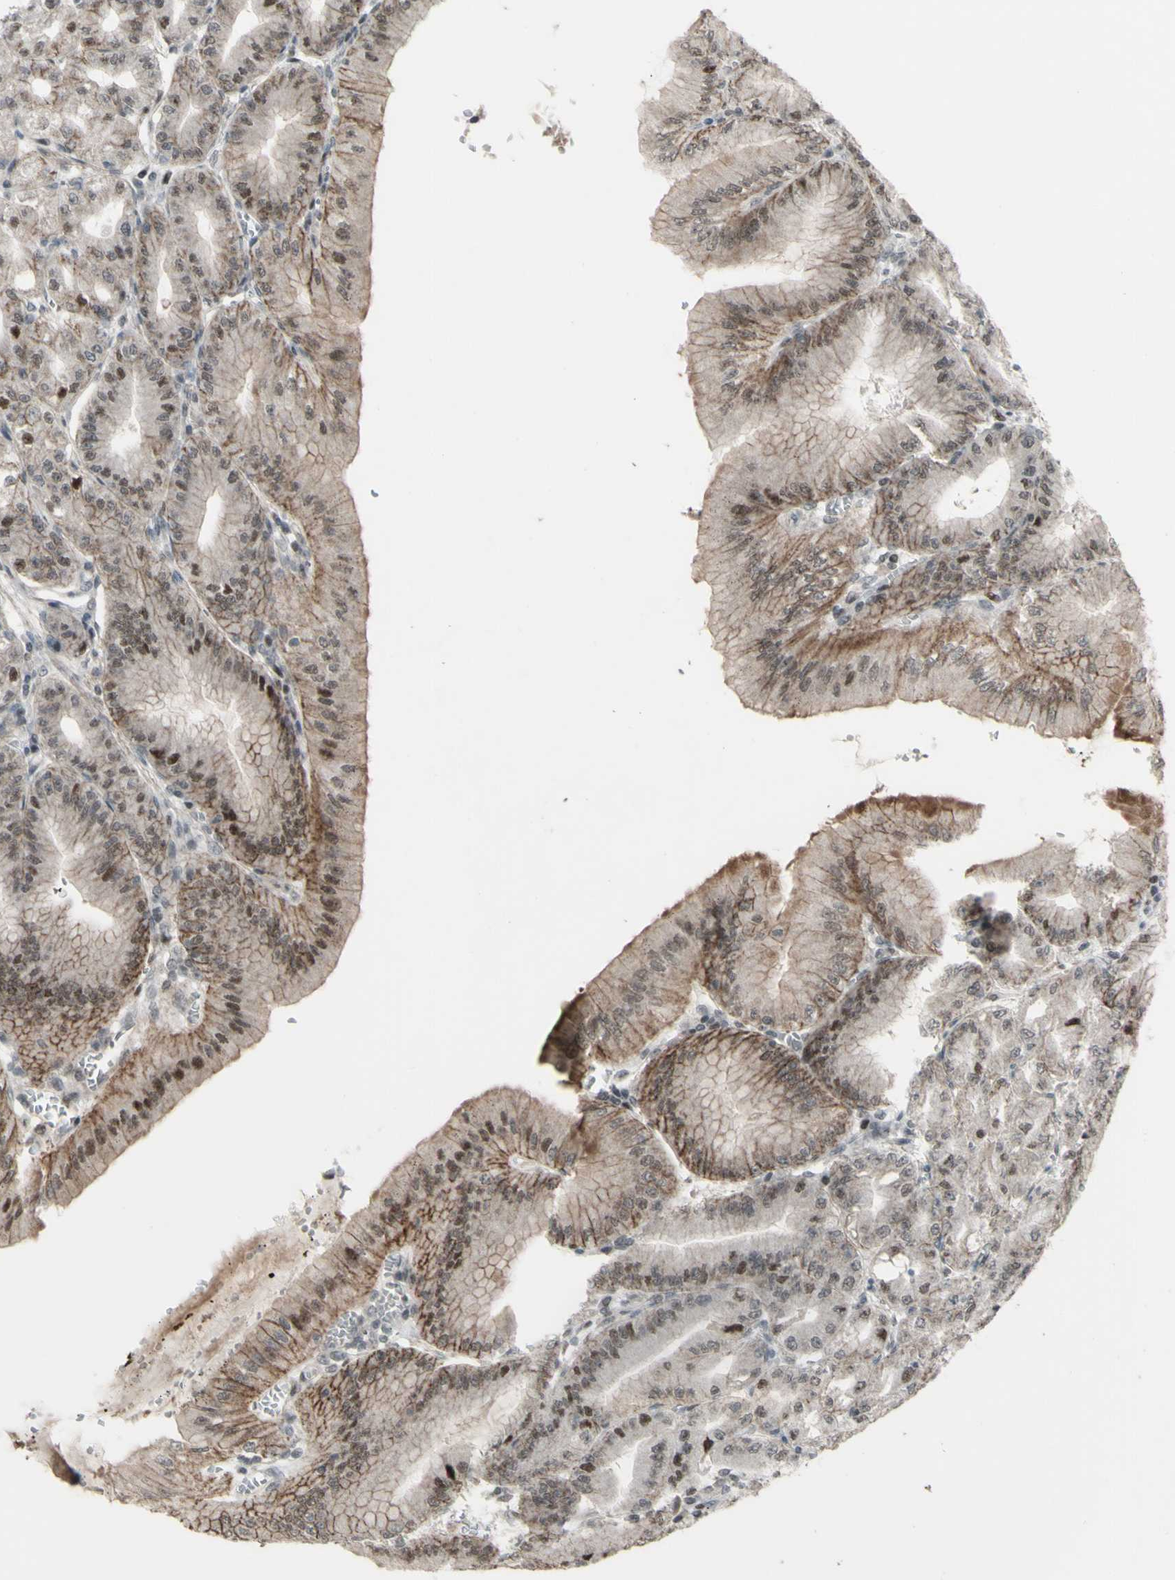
{"staining": {"intensity": "strong", "quantity": ">75%", "location": "cytoplasmic/membranous,nuclear"}, "tissue": "stomach", "cell_type": "Glandular cells", "image_type": "normal", "snomed": [{"axis": "morphology", "description": "Normal tissue, NOS"}, {"axis": "topography", "description": "Stomach, lower"}], "caption": "High-magnification brightfield microscopy of benign stomach stained with DAB (brown) and counterstained with hematoxylin (blue). glandular cells exhibit strong cytoplasmic/membranous,nuclear staining is present in approximately>75% of cells. (IHC, brightfield microscopy, high magnification).", "gene": "SUPT6H", "patient": {"sex": "male", "age": 71}}